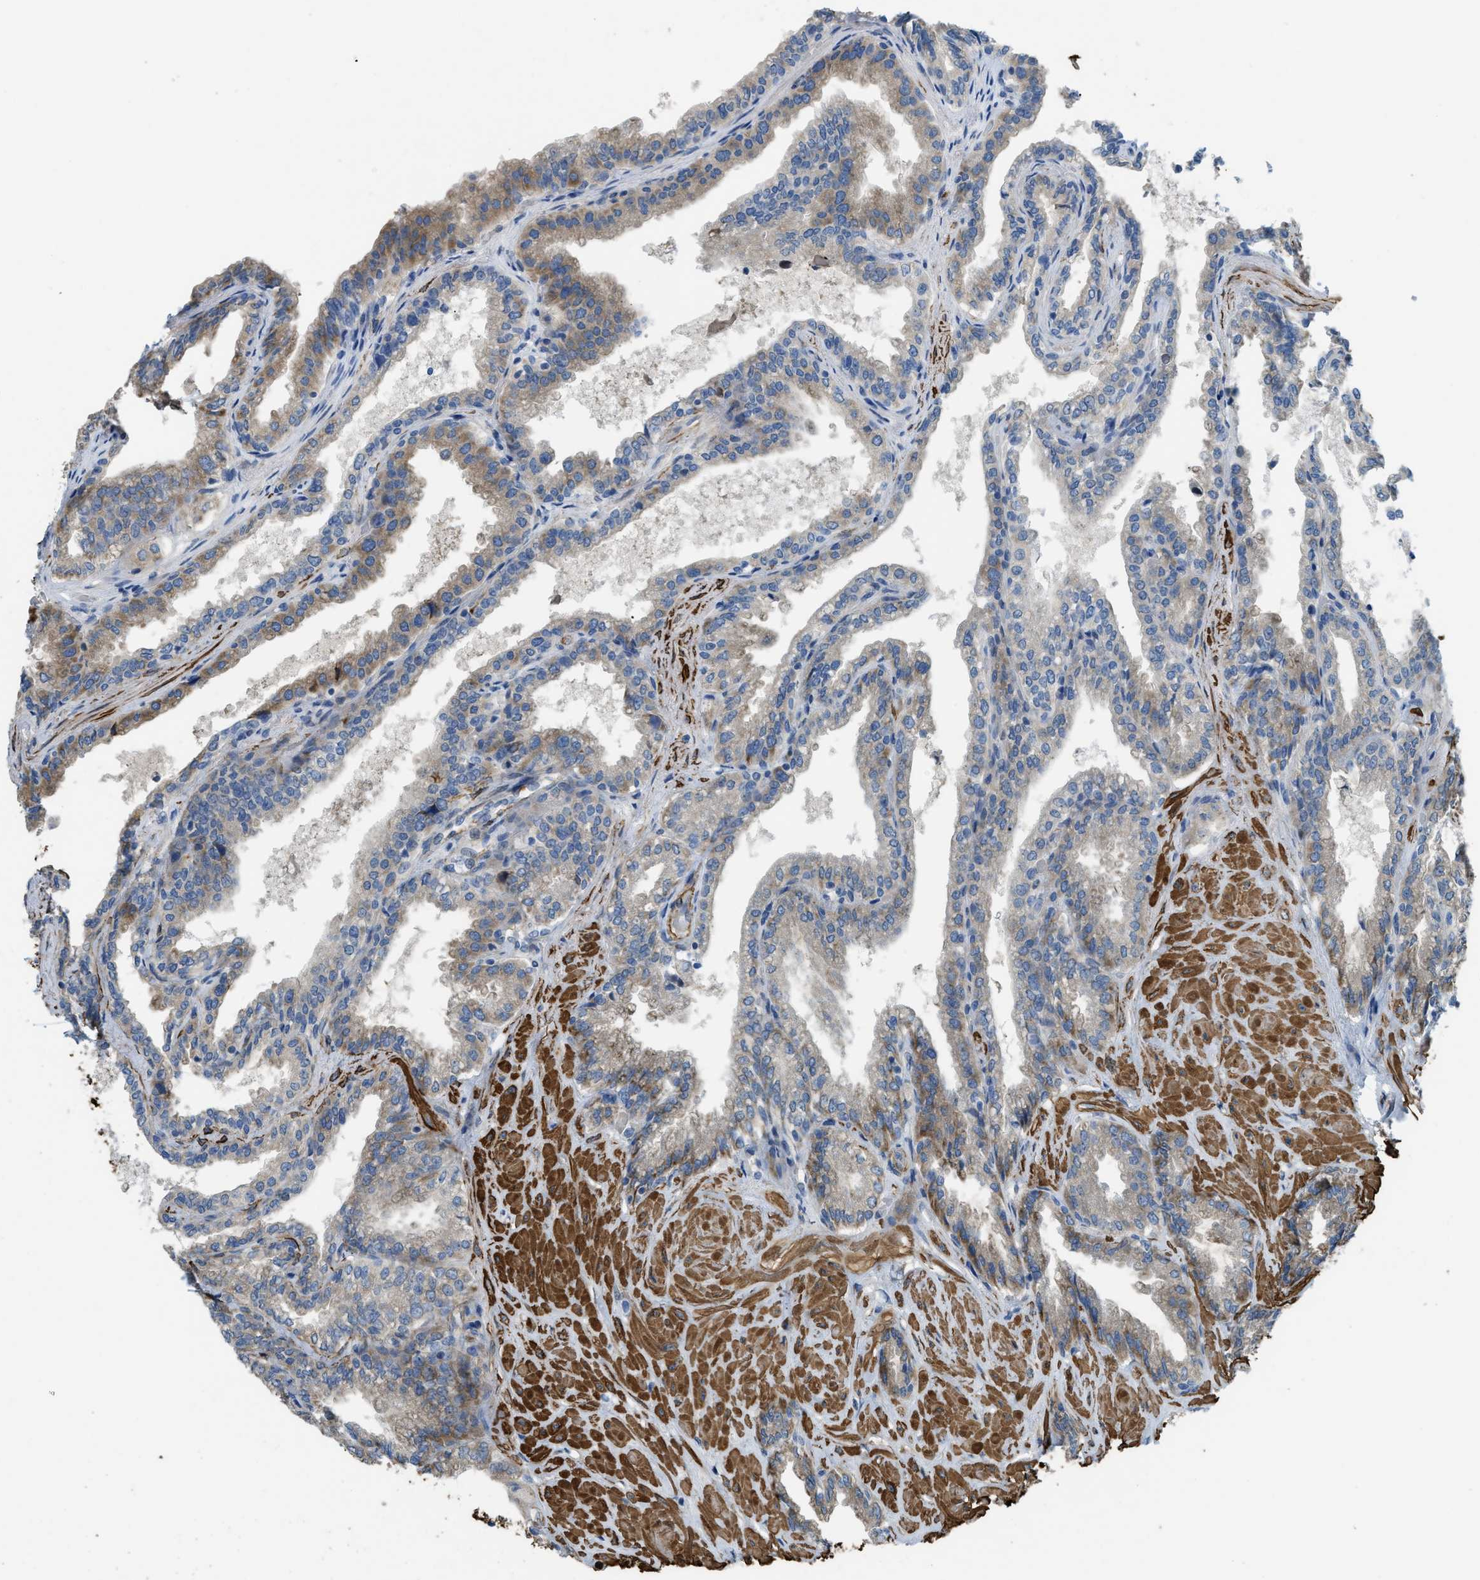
{"staining": {"intensity": "moderate", "quantity": "25%-75%", "location": "cytoplasmic/membranous"}, "tissue": "seminal vesicle", "cell_type": "Glandular cells", "image_type": "normal", "snomed": [{"axis": "morphology", "description": "Normal tissue, NOS"}, {"axis": "topography", "description": "Seminal veicle"}], "caption": "Protein expression analysis of normal seminal vesicle exhibits moderate cytoplasmic/membranous expression in approximately 25%-75% of glandular cells. The staining was performed using DAB, with brown indicating positive protein expression. Nuclei are stained blue with hematoxylin.", "gene": "BMPR1A", "patient": {"sex": "male", "age": 46}}